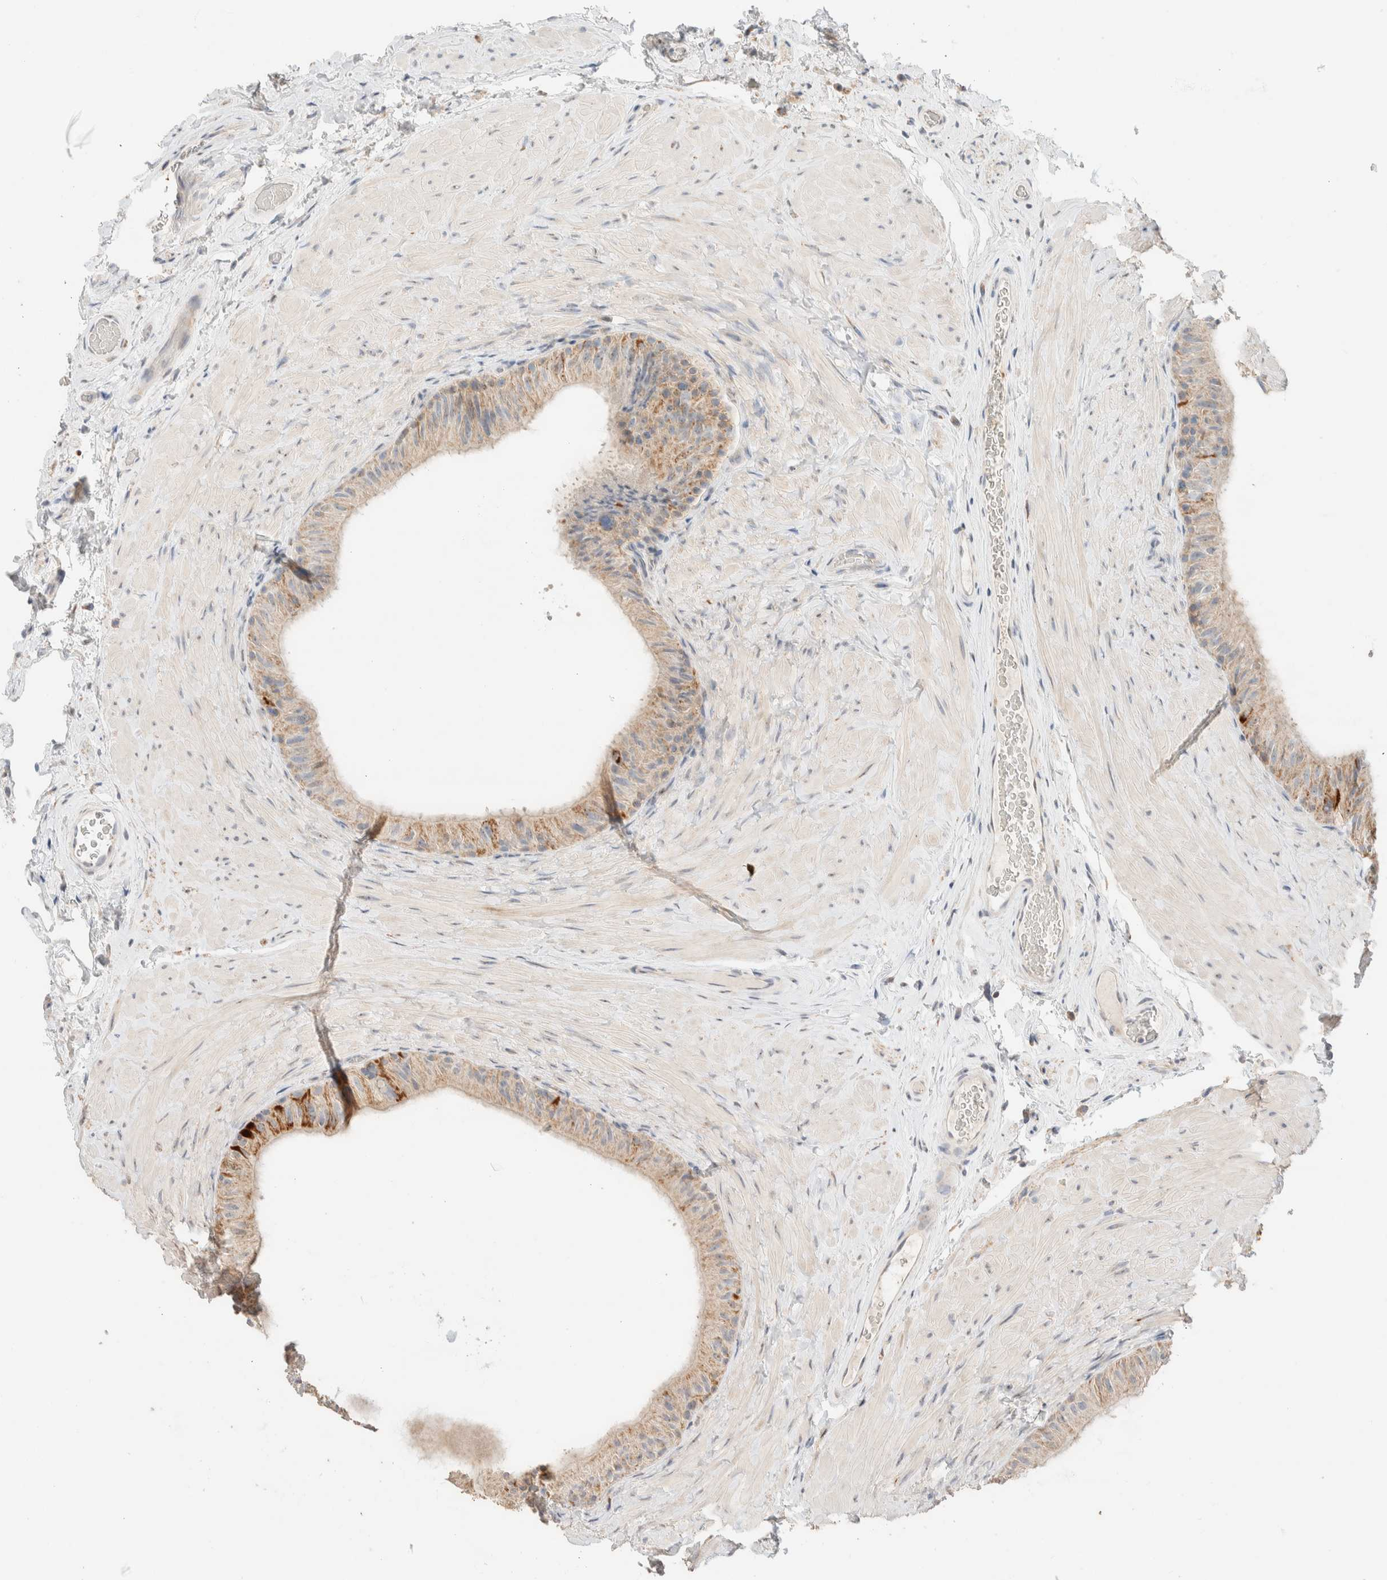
{"staining": {"intensity": "moderate", "quantity": "25%-75%", "location": "cytoplasmic/membranous"}, "tissue": "epididymis", "cell_type": "Glandular cells", "image_type": "normal", "snomed": [{"axis": "morphology", "description": "Normal tissue, NOS"}, {"axis": "topography", "description": "Epididymis"}], "caption": "The image demonstrates staining of normal epididymis, revealing moderate cytoplasmic/membranous protein positivity (brown color) within glandular cells.", "gene": "HDHD3", "patient": {"sex": "male", "age": 49}}